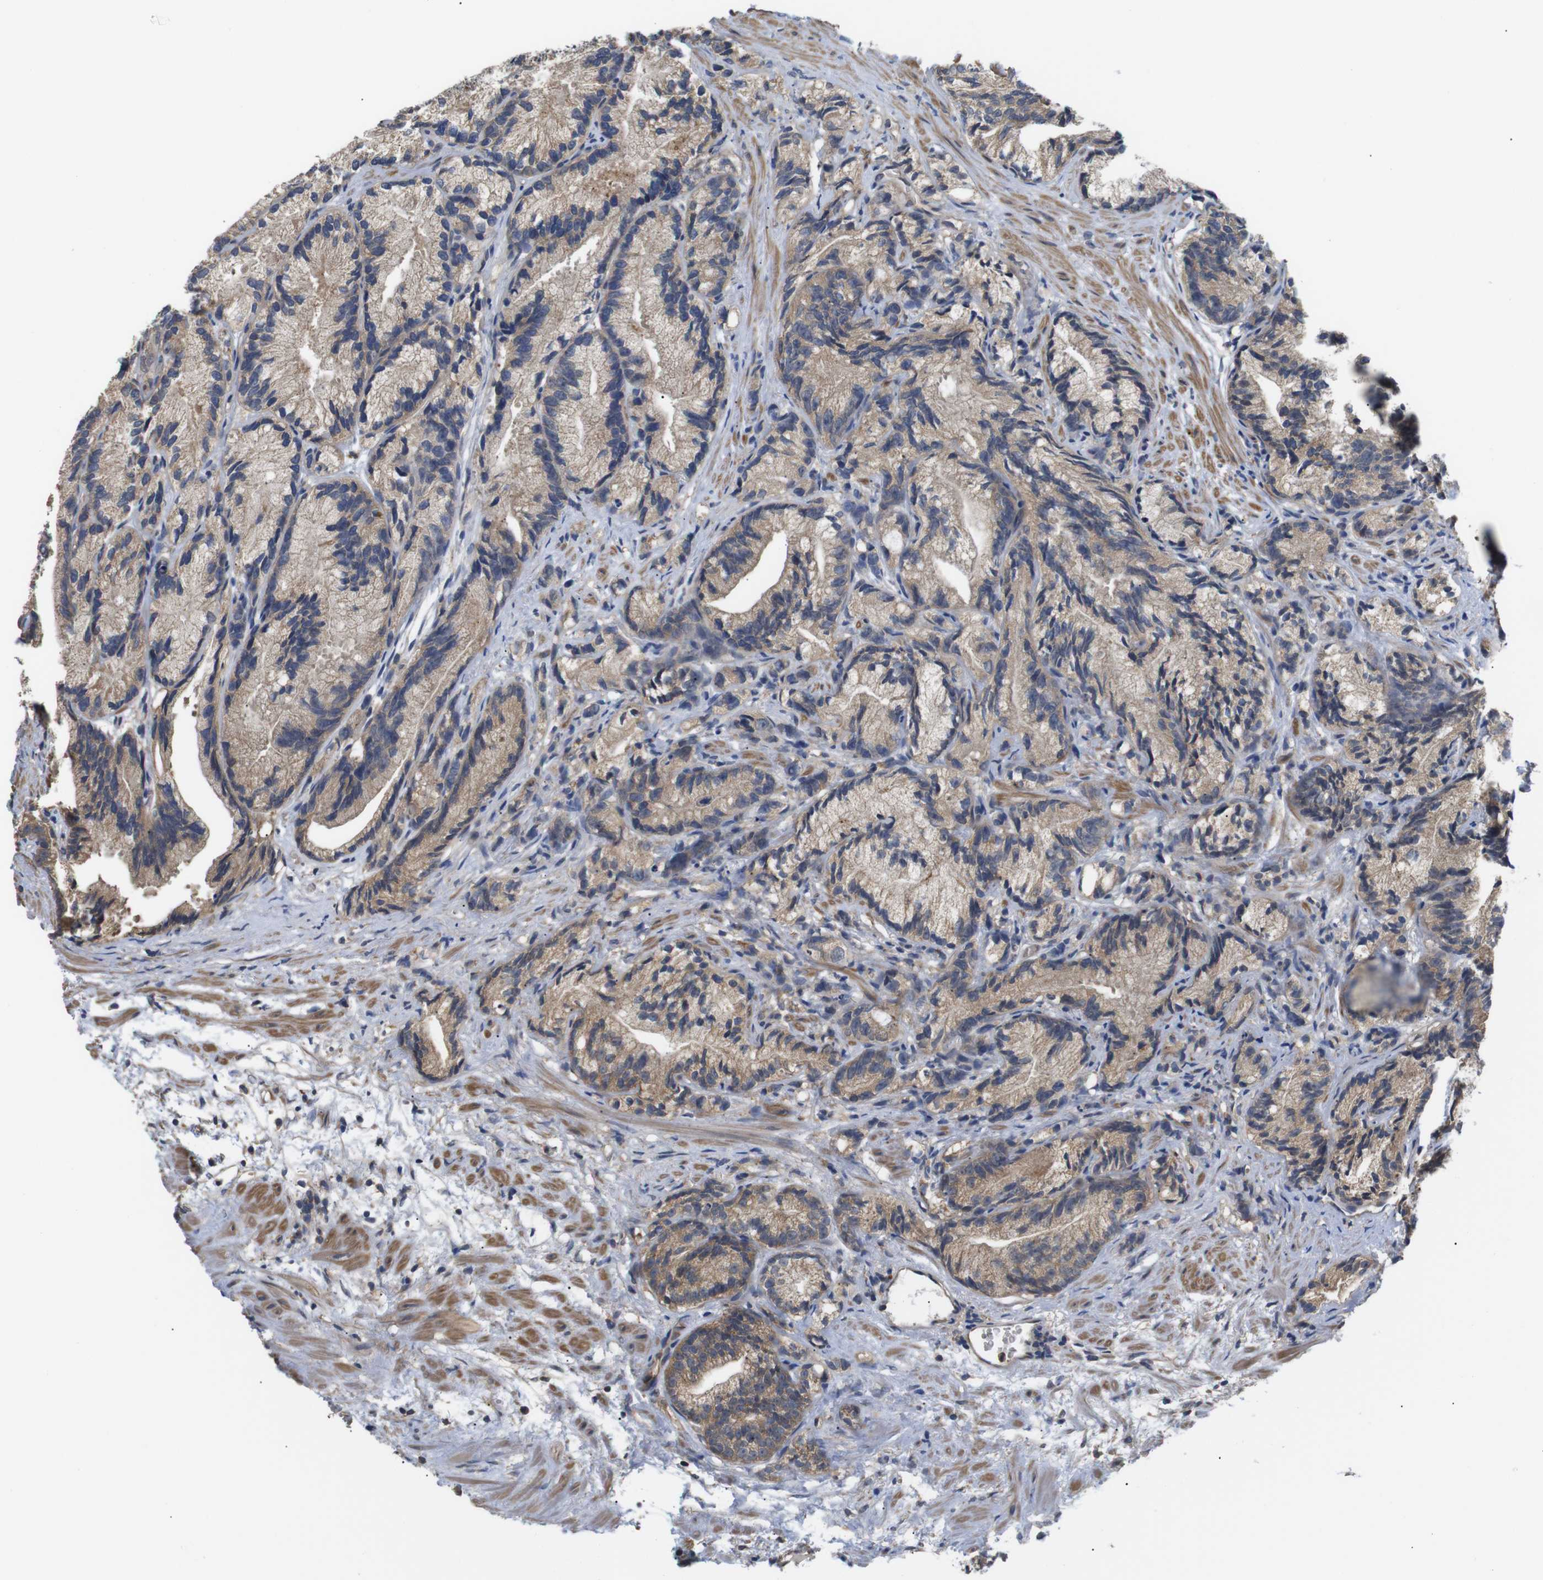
{"staining": {"intensity": "moderate", "quantity": ">75%", "location": "cytoplasmic/membranous"}, "tissue": "prostate cancer", "cell_type": "Tumor cells", "image_type": "cancer", "snomed": [{"axis": "morphology", "description": "Adenocarcinoma, Low grade"}, {"axis": "topography", "description": "Prostate"}], "caption": "There is medium levels of moderate cytoplasmic/membranous expression in tumor cells of prostate adenocarcinoma (low-grade), as demonstrated by immunohistochemical staining (brown color).", "gene": "DDR1", "patient": {"sex": "male", "age": 89}}